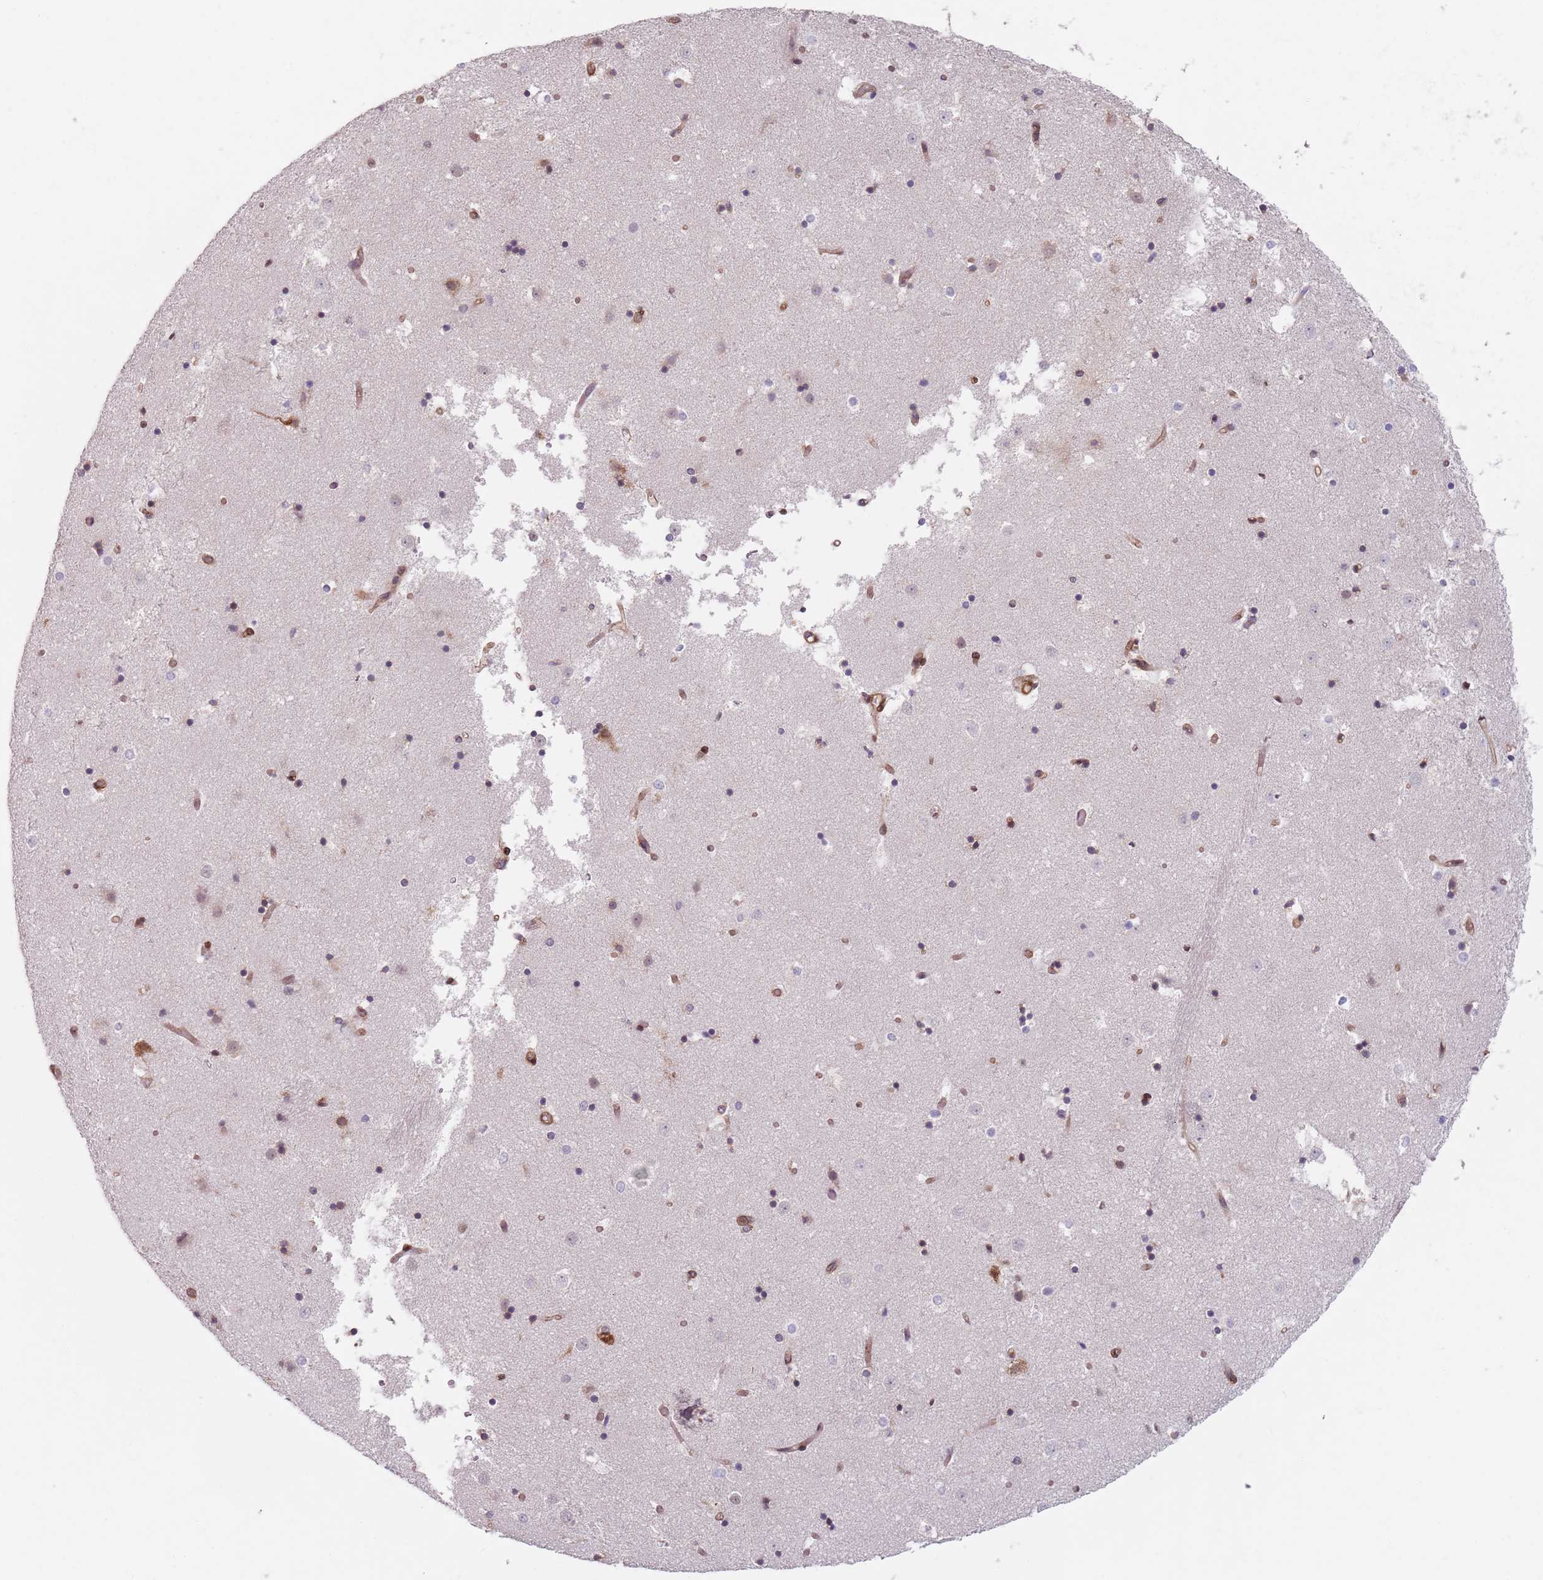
{"staining": {"intensity": "moderate", "quantity": "<25%", "location": "cytoplasmic/membranous"}, "tissue": "caudate", "cell_type": "Glial cells", "image_type": "normal", "snomed": [{"axis": "morphology", "description": "Normal tissue, NOS"}, {"axis": "topography", "description": "Lateral ventricle wall"}], "caption": "The histopathology image exhibits immunohistochemical staining of unremarkable caudate. There is moderate cytoplasmic/membranous expression is identified in about <25% of glial cells.", "gene": "NOTCH3", "patient": {"sex": "female", "age": 52}}